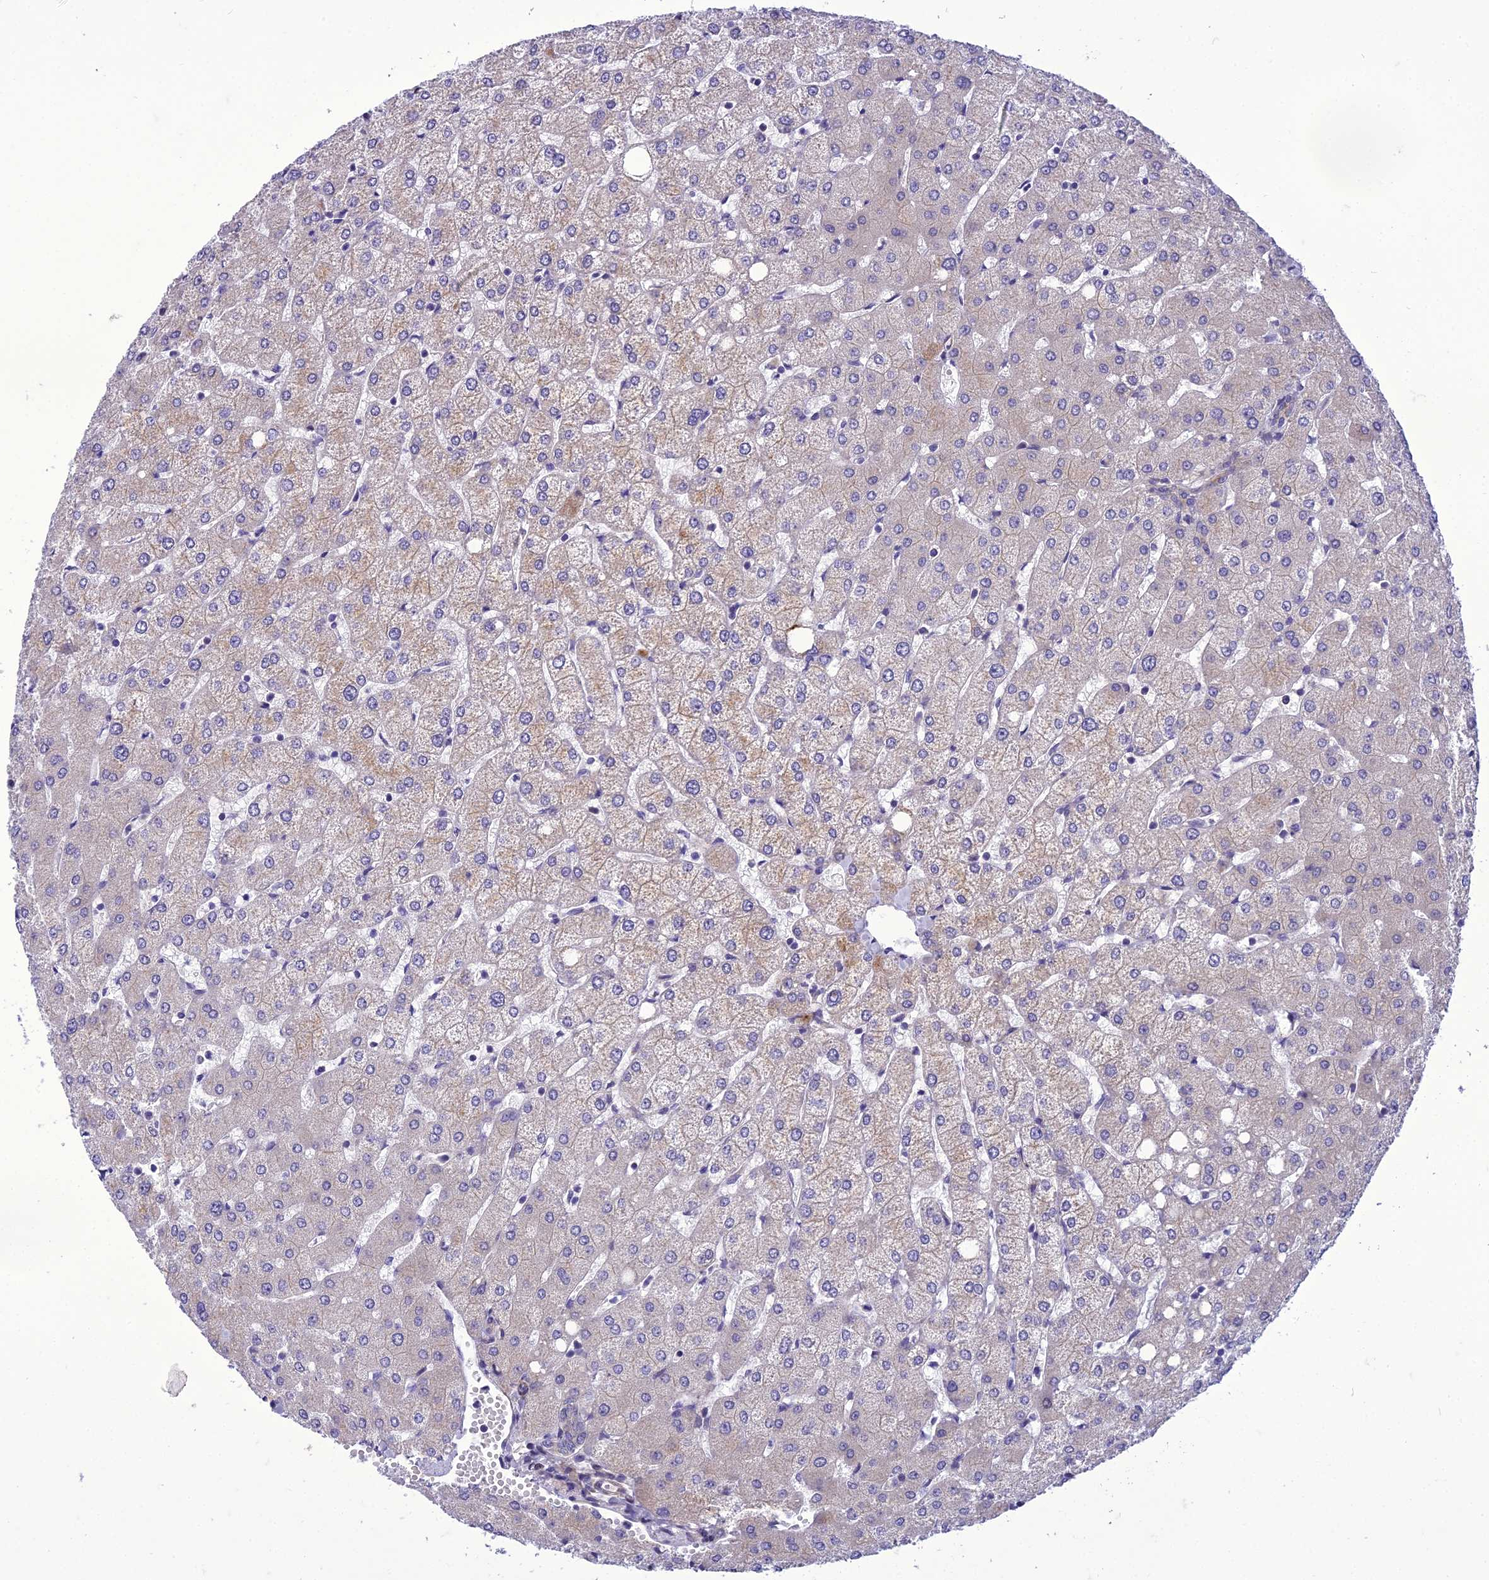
{"staining": {"intensity": "negative", "quantity": "none", "location": "none"}, "tissue": "liver", "cell_type": "Cholangiocytes", "image_type": "normal", "snomed": [{"axis": "morphology", "description": "Normal tissue, NOS"}, {"axis": "topography", "description": "Liver"}], "caption": "Immunohistochemical staining of normal human liver exhibits no significant staining in cholangiocytes.", "gene": "GAB4", "patient": {"sex": "female", "age": 54}}